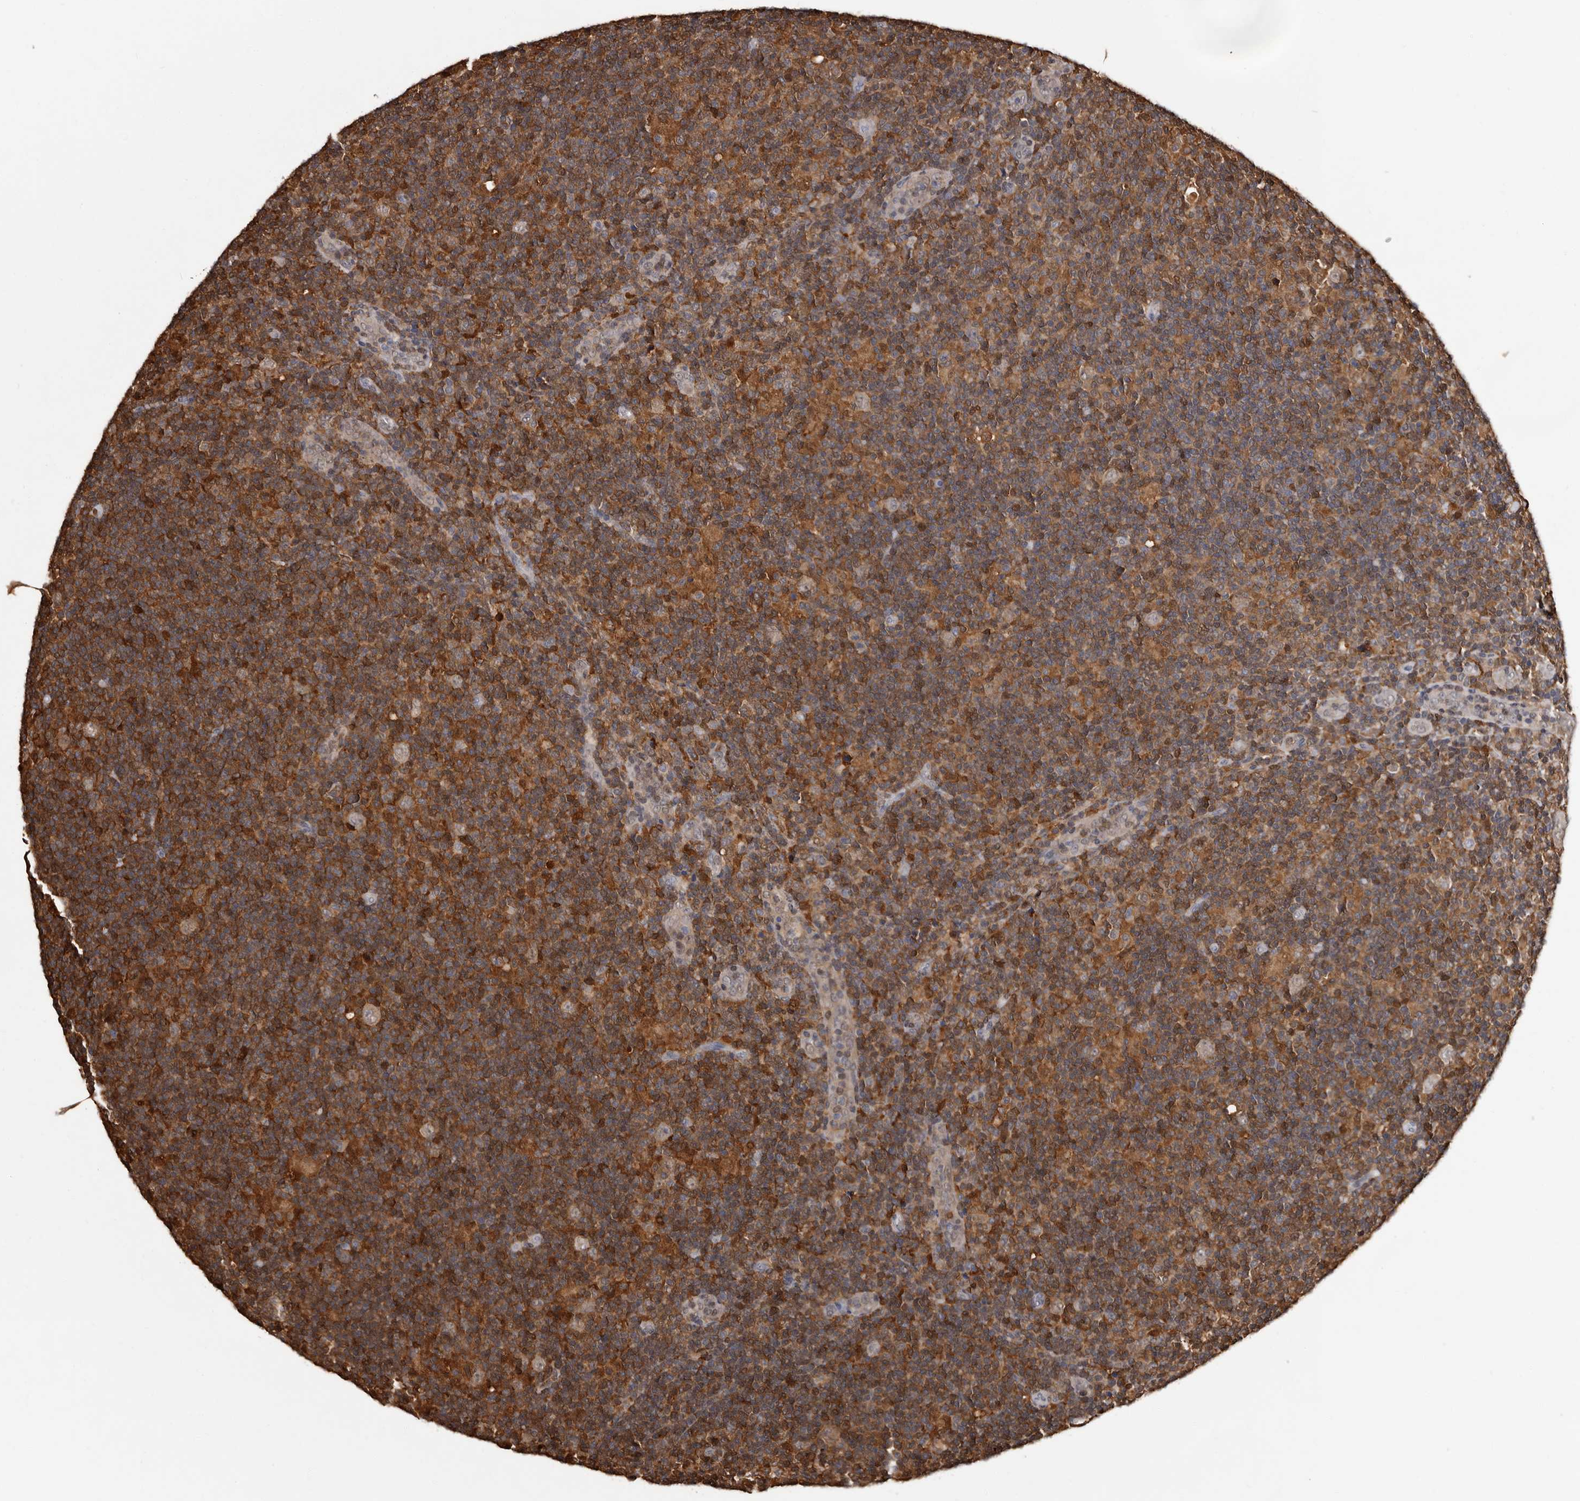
{"staining": {"intensity": "weak", "quantity": "25%-75%", "location": "cytoplasmic/membranous"}, "tissue": "lymphoma", "cell_type": "Tumor cells", "image_type": "cancer", "snomed": [{"axis": "morphology", "description": "Hodgkin's disease, NOS"}, {"axis": "topography", "description": "Lymph node"}], "caption": "Immunohistochemical staining of lymphoma reveals weak cytoplasmic/membranous protein expression in about 25%-75% of tumor cells. Nuclei are stained in blue.", "gene": "DNPH1", "patient": {"sex": "female", "age": 57}}